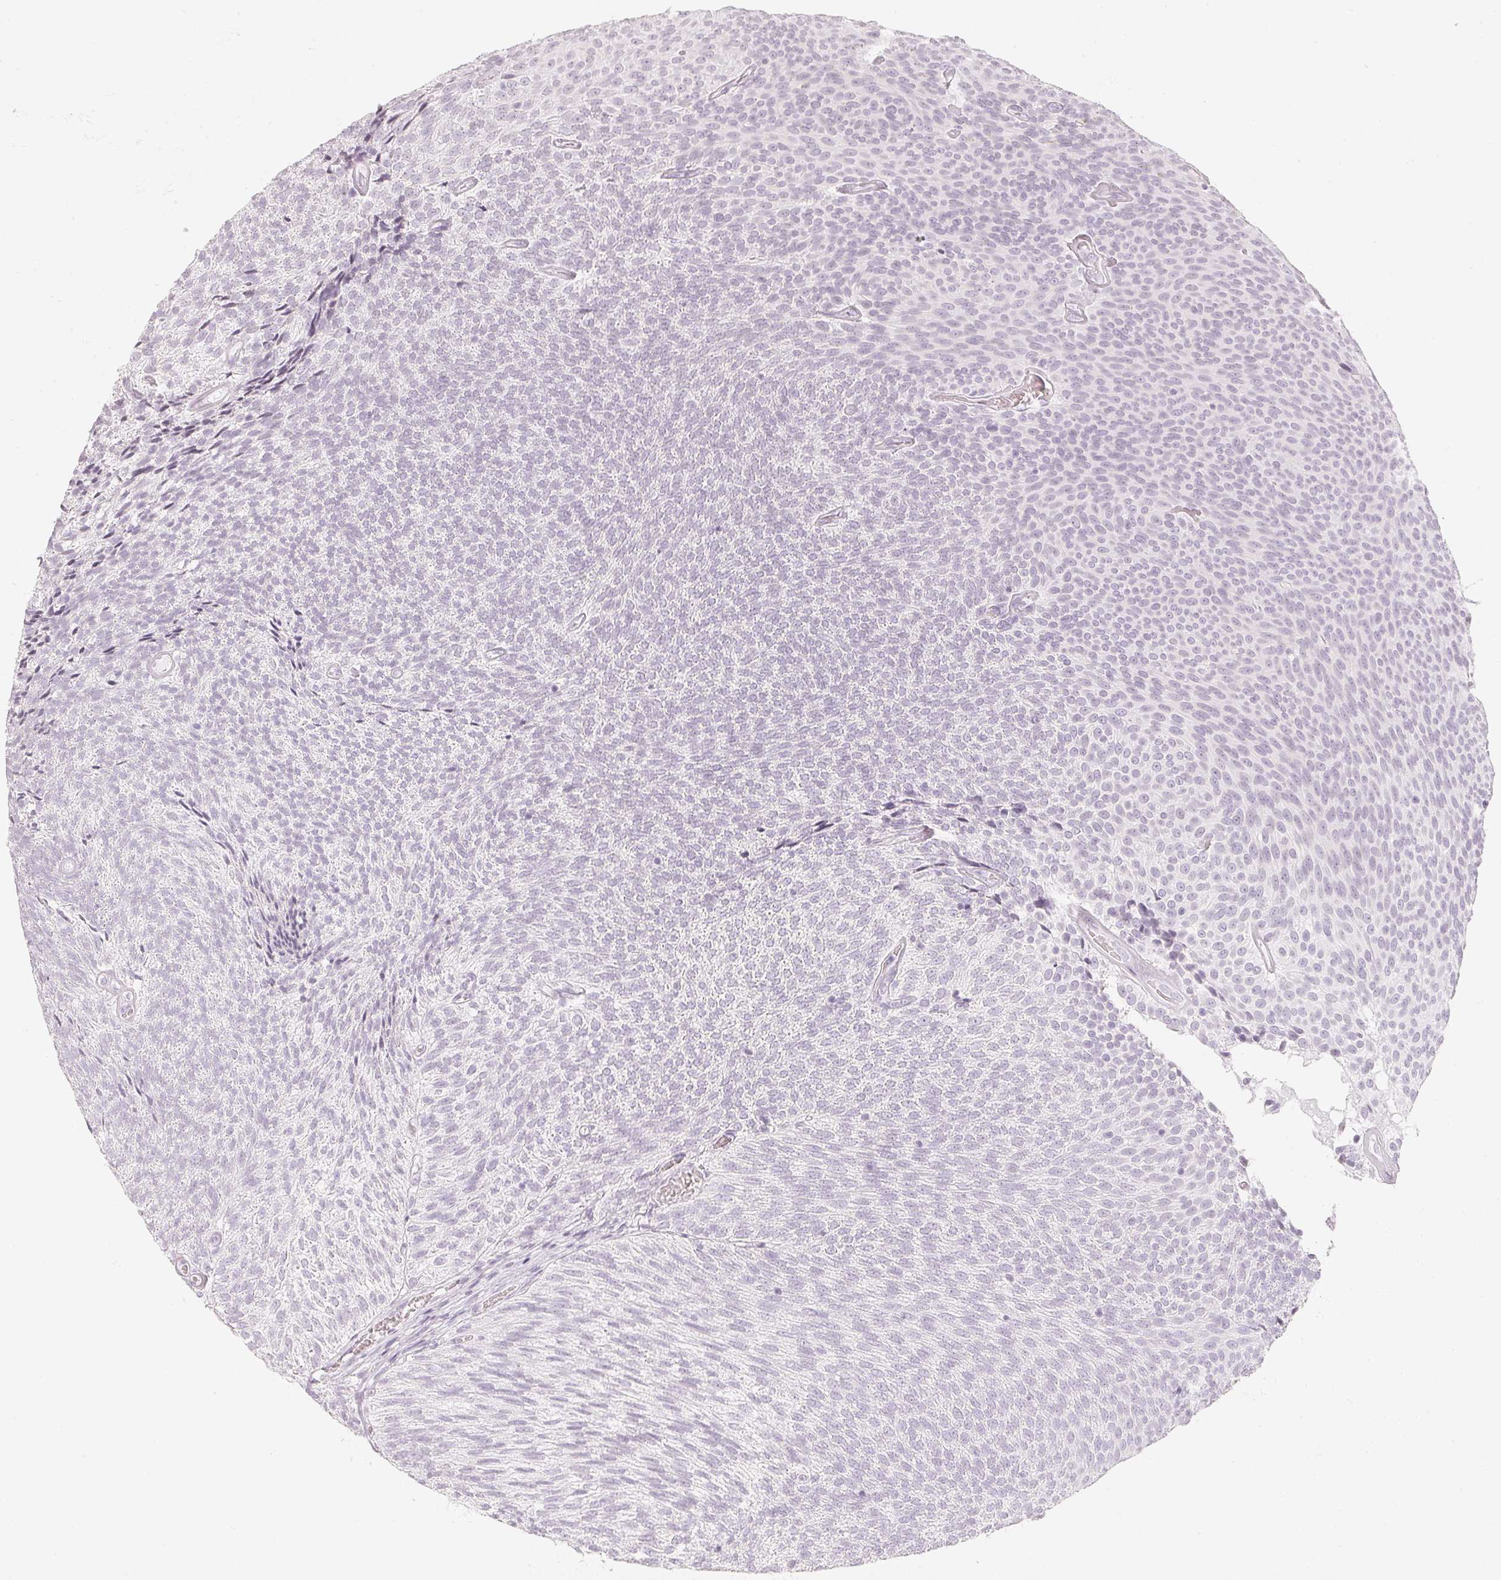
{"staining": {"intensity": "negative", "quantity": "none", "location": "none"}, "tissue": "urothelial cancer", "cell_type": "Tumor cells", "image_type": "cancer", "snomed": [{"axis": "morphology", "description": "Urothelial carcinoma, Low grade"}, {"axis": "topography", "description": "Urinary bladder"}], "caption": "An immunohistochemistry (IHC) micrograph of low-grade urothelial carcinoma is shown. There is no staining in tumor cells of low-grade urothelial carcinoma.", "gene": "SLC22A8", "patient": {"sex": "male", "age": 77}}